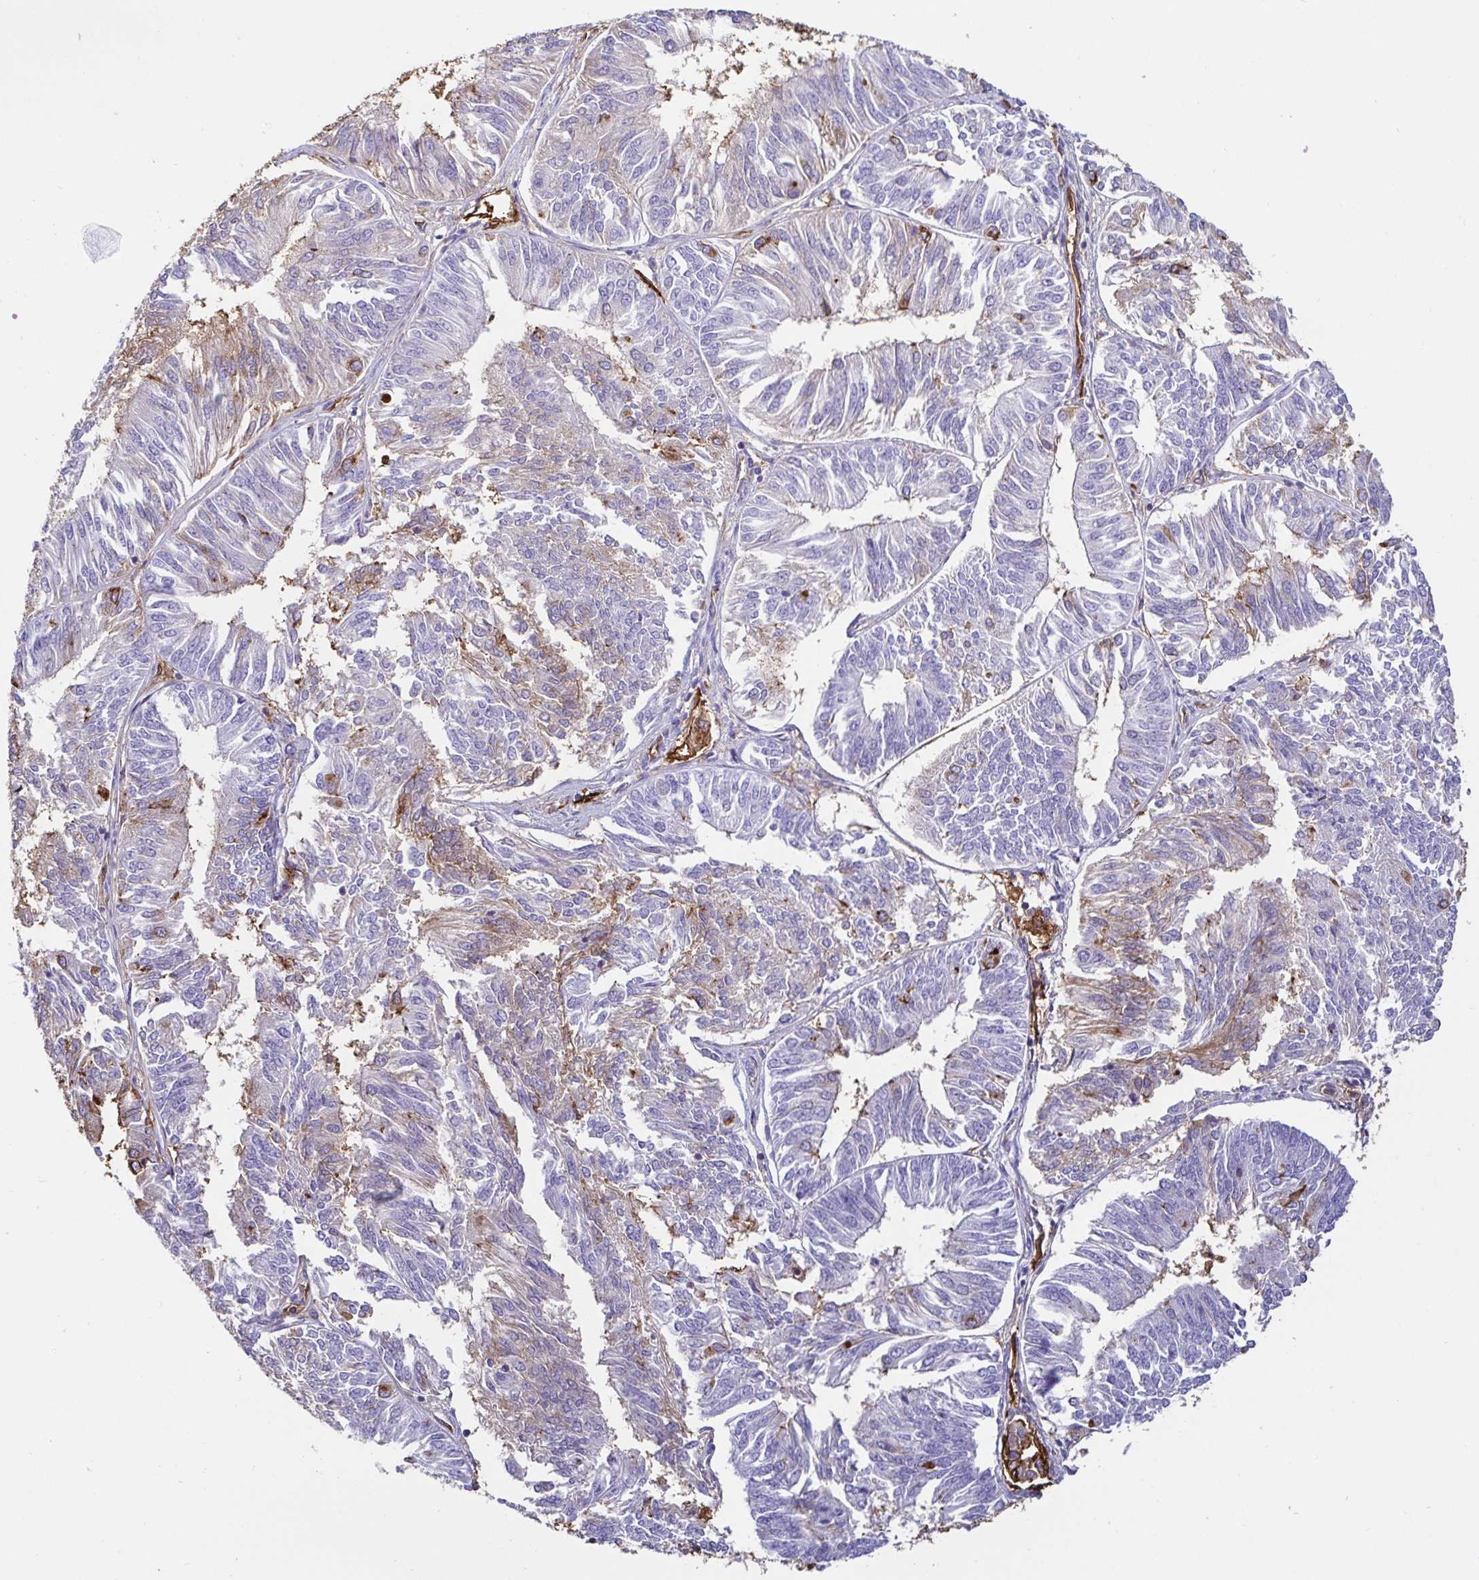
{"staining": {"intensity": "weak", "quantity": "<25%", "location": "cytoplasmic/membranous"}, "tissue": "endometrial cancer", "cell_type": "Tumor cells", "image_type": "cancer", "snomed": [{"axis": "morphology", "description": "Adenocarcinoma, NOS"}, {"axis": "topography", "description": "Endometrium"}], "caption": "DAB (3,3'-diaminobenzidine) immunohistochemical staining of human endometrial cancer (adenocarcinoma) shows no significant expression in tumor cells.", "gene": "ANXA2", "patient": {"sex": "female", "age": 58}}